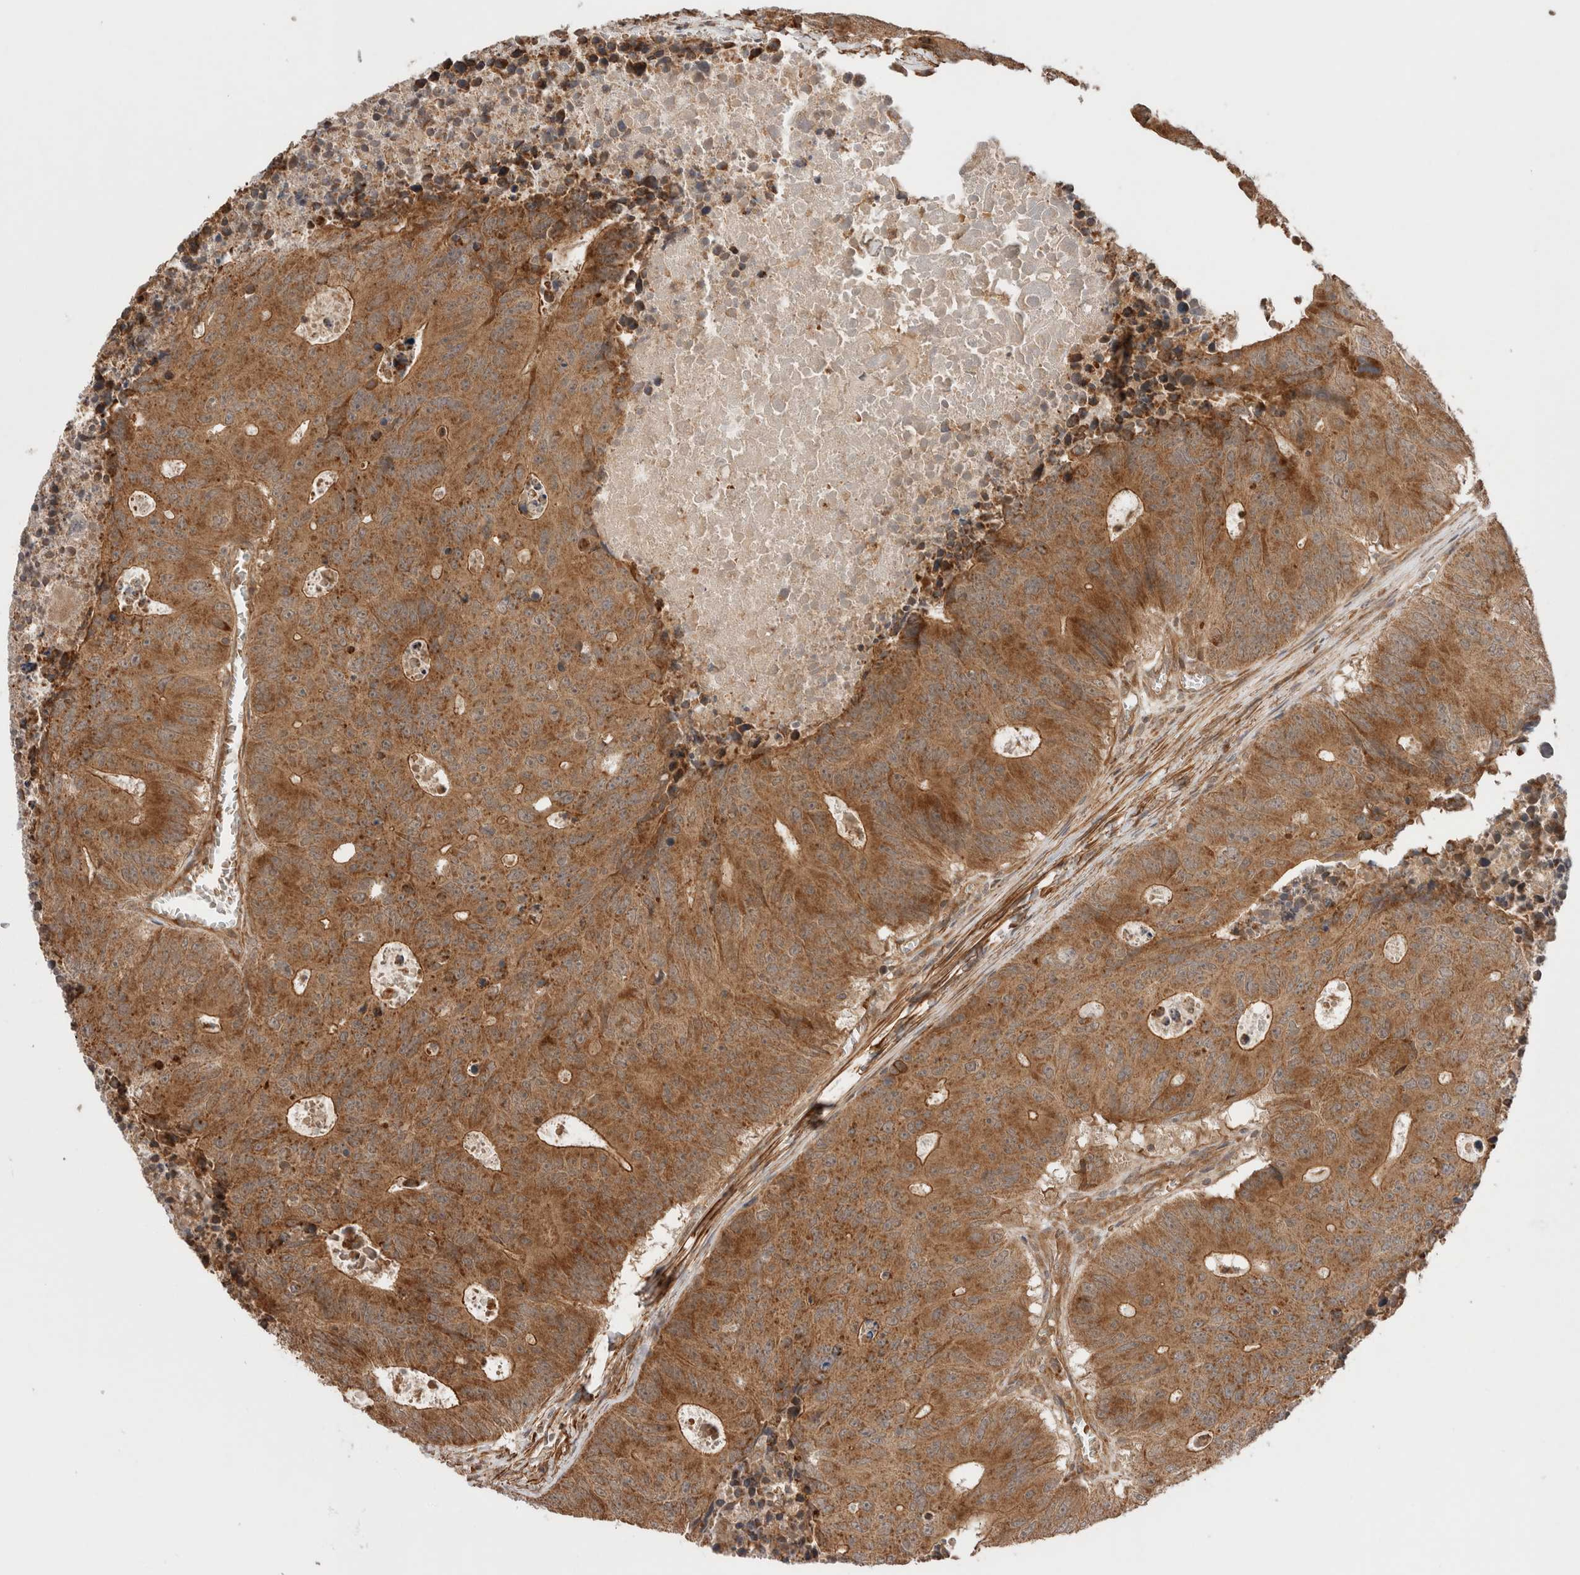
{"staining": {"intensity": "strong", "quantity": ">75%", "location": "cytoplasmic/membranous"}, "tissue": "colorectal cancer", "cell_type": "Tumor cells", "image_type": "cancer", "snomed": [{"axis": "morphology", "description": "Adenocarcinoma, NOS"}, {"axis": "topography", "description": "Colon"}], "caption": "Immunohistochemistry (IHC) image of human colorectal cancer stained for a protein (brown), which displays high levels of strong cytoplasmic/membranous positivity in approximately >75% of tumor cells.", "gene": "ZNF649", "patient": {"sex": "male", "age": 87}}